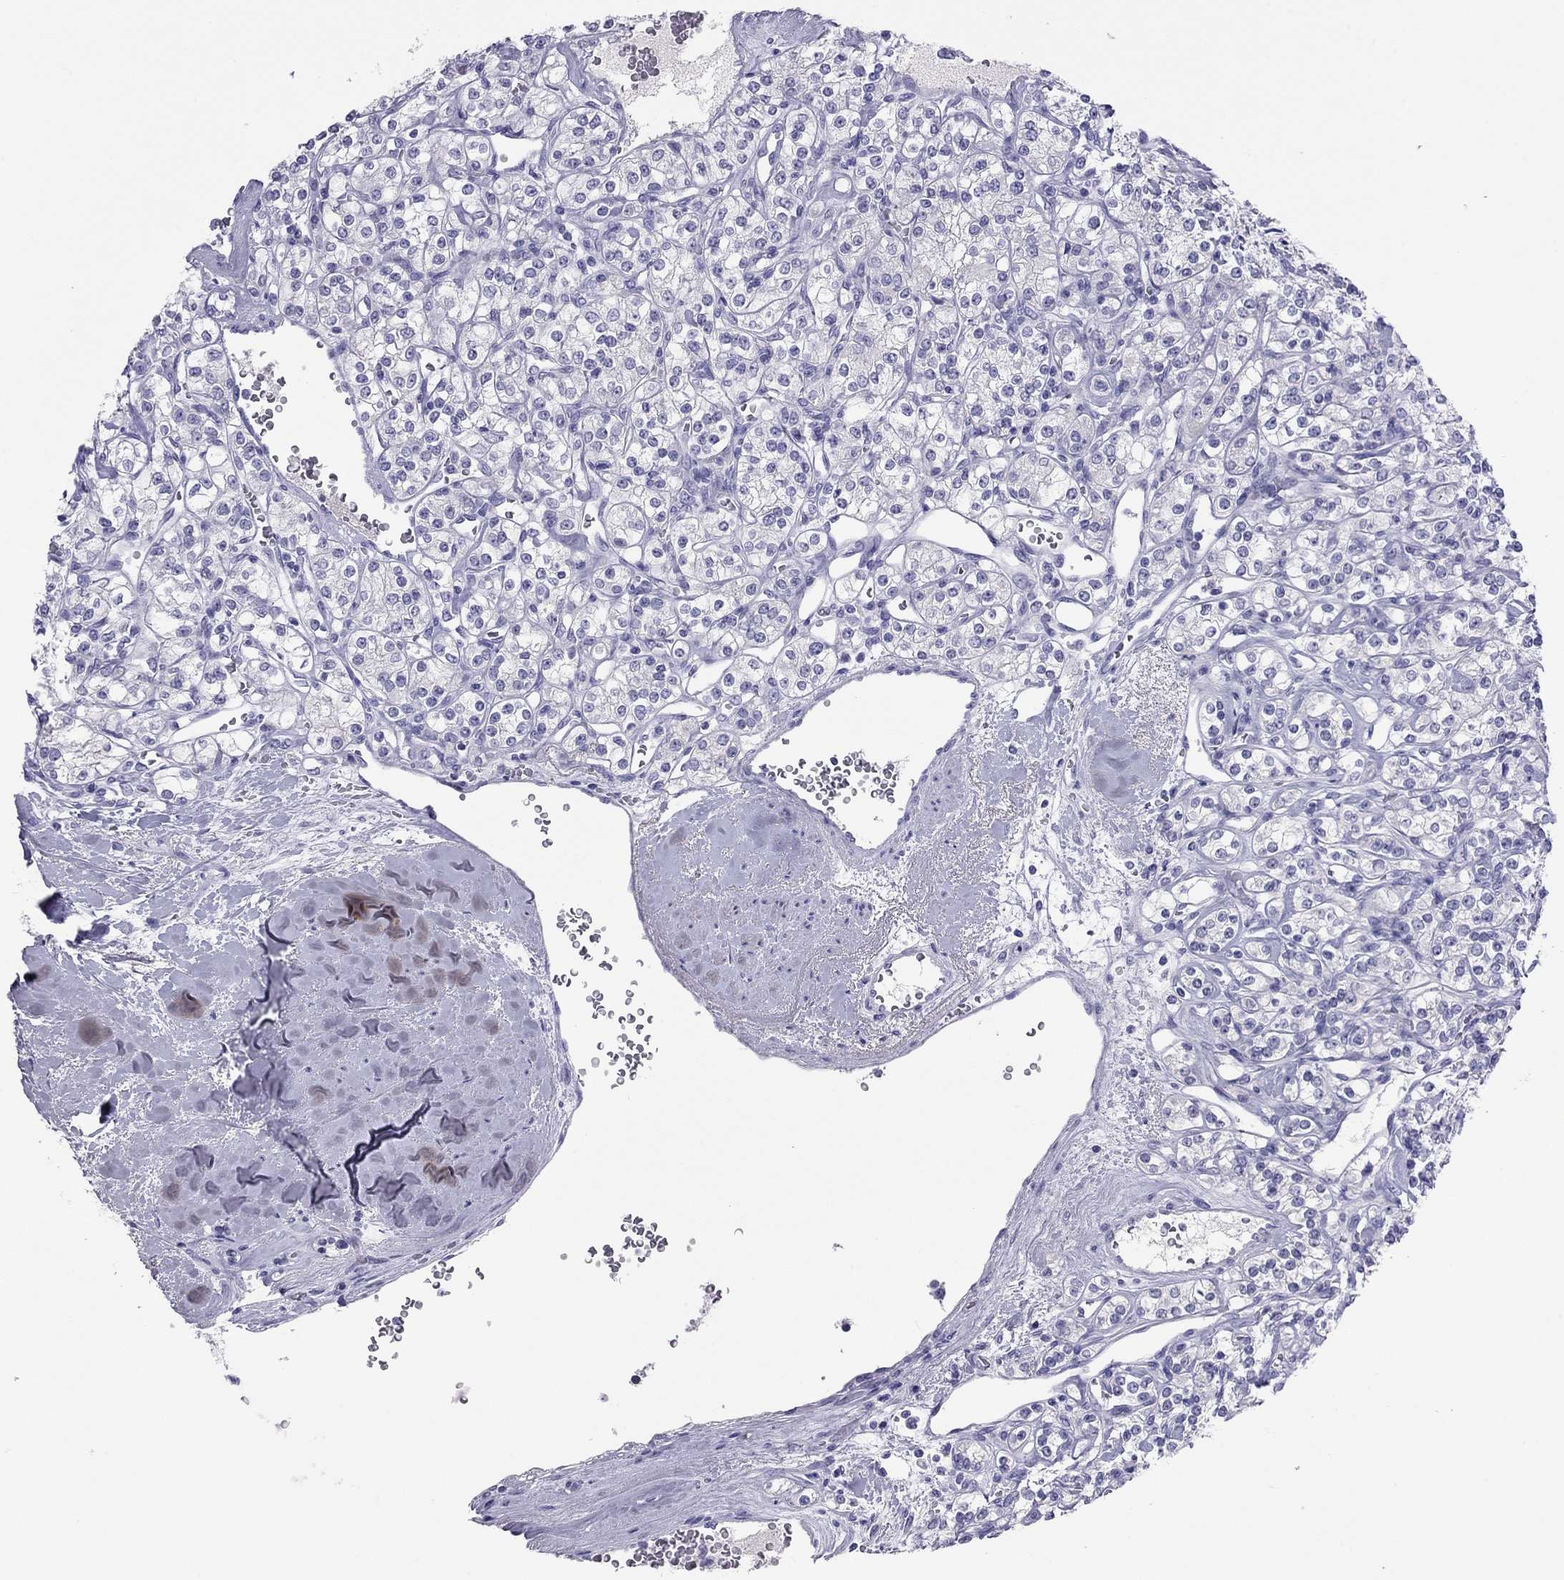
{"staining": {"intensity": "negative", "quantity": "none", "location": "none"}, "tissue": "renal cancer", "cell_type": "Tumor cells", "image_type": "cancer", "snomed": [{"axis": "morphology", "description": "Adenocarcinoma, NOS"}, {"axis": "topography", "description": "Kidney"}], "caption": "Tumor cells show no significant positivity in renal cancer (adenocarcinoma).", "gene": "ODF4", "patient": {"sex": "male", "age": 77}}